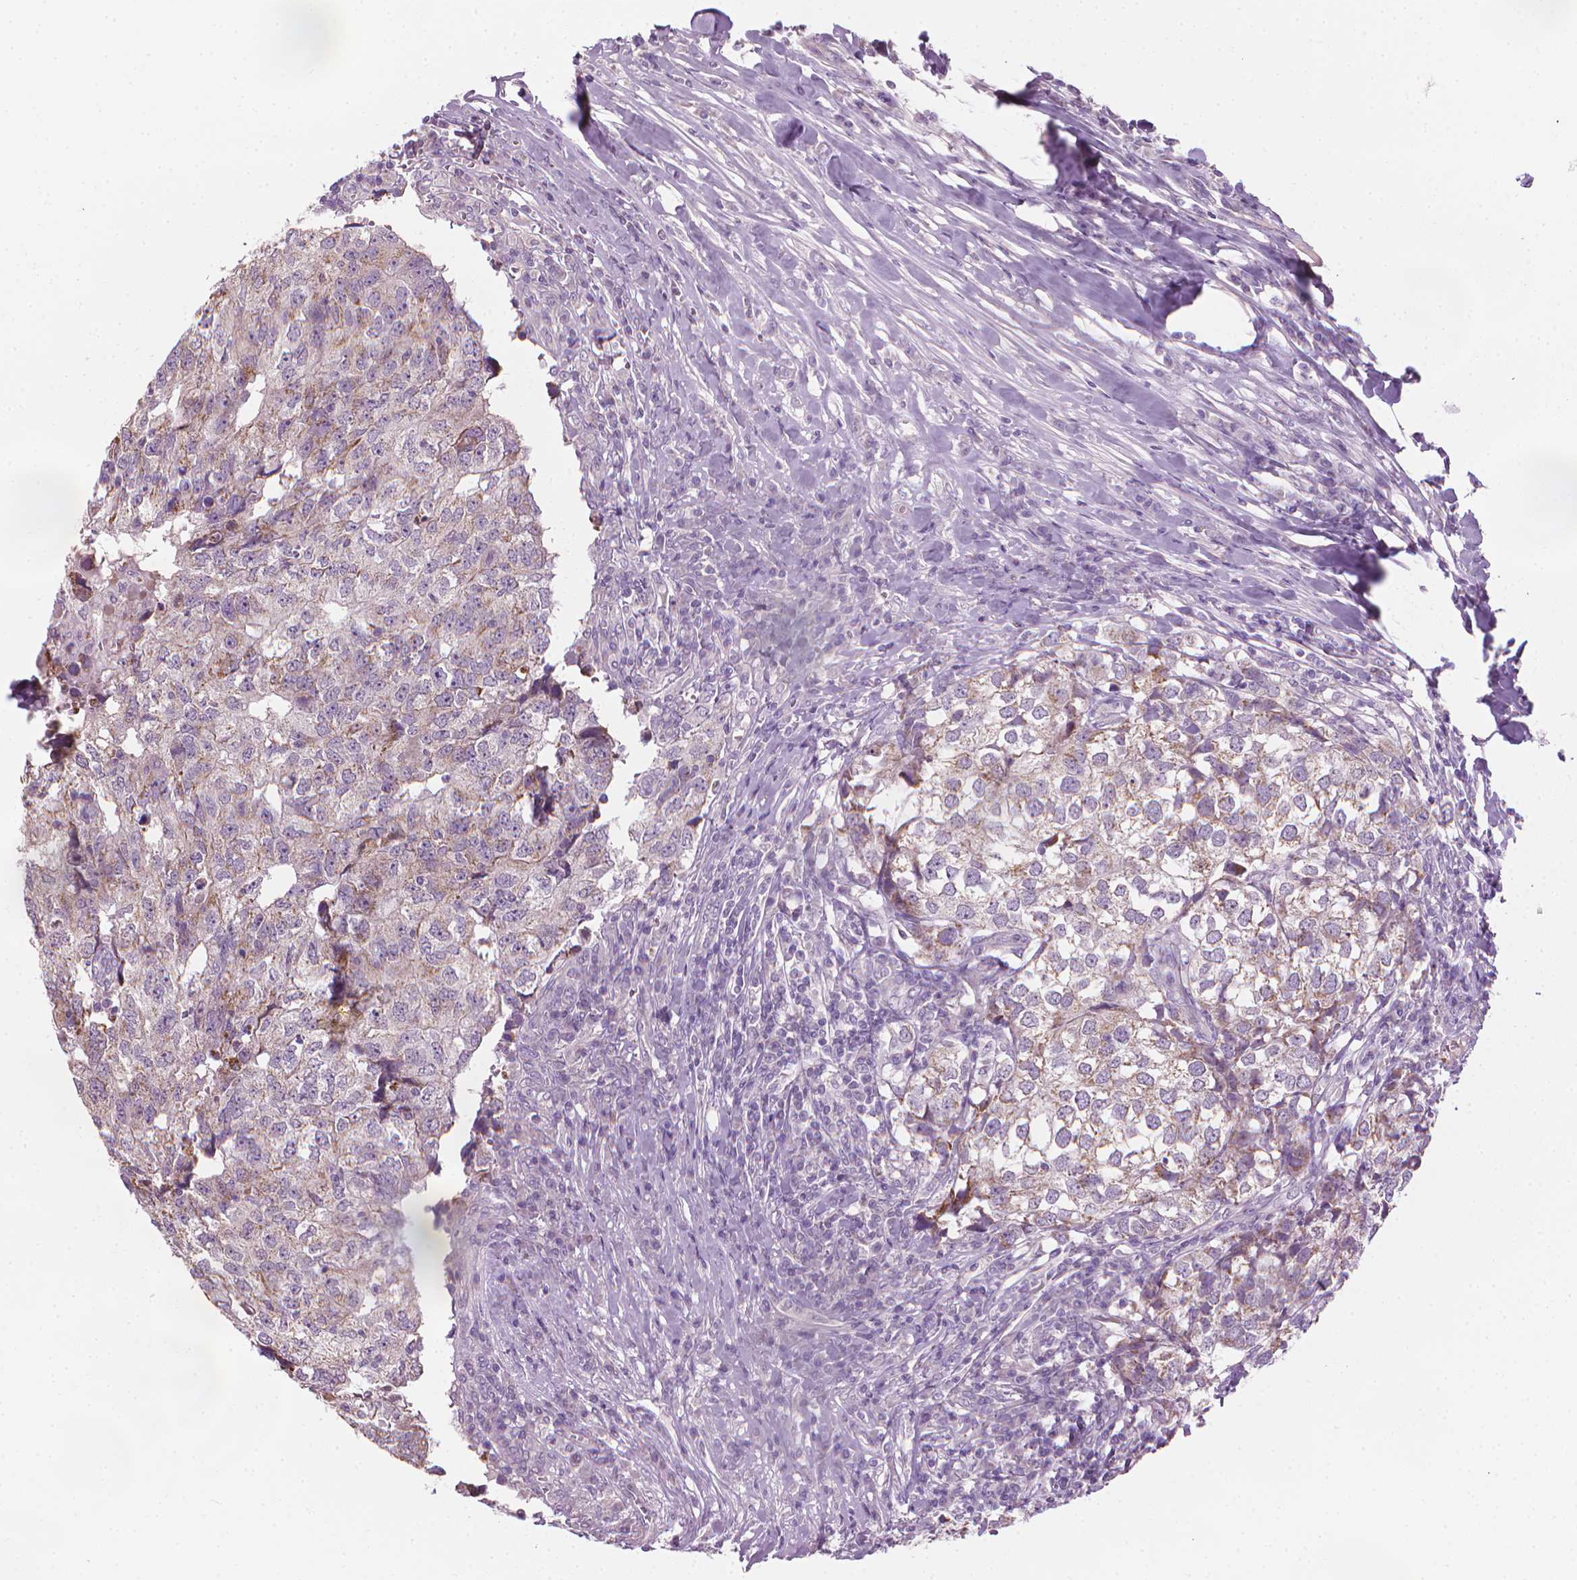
{"staining": {"intensity": "weak", "quantity": "<25%", "location": "cytoplasmic/membranous"}, "tissue": "breast cancer", "cell_type": "Tumor cells", "image_type": "cancer", "snomed": [{"axis": "morphology", "description": "Duct carcinoma"}, {"axis": "topography", "description": "Breast"}], "caption": "This photomicrograph is of invasive ductal carcinoma (breast) stained with immunohistochemistry to label a protein in brown with the nuclei are counter-stained blue. There is no expression in tumor cells.", "gene": "CFAP126", "patient": {"sex": "female", "age": 30}}